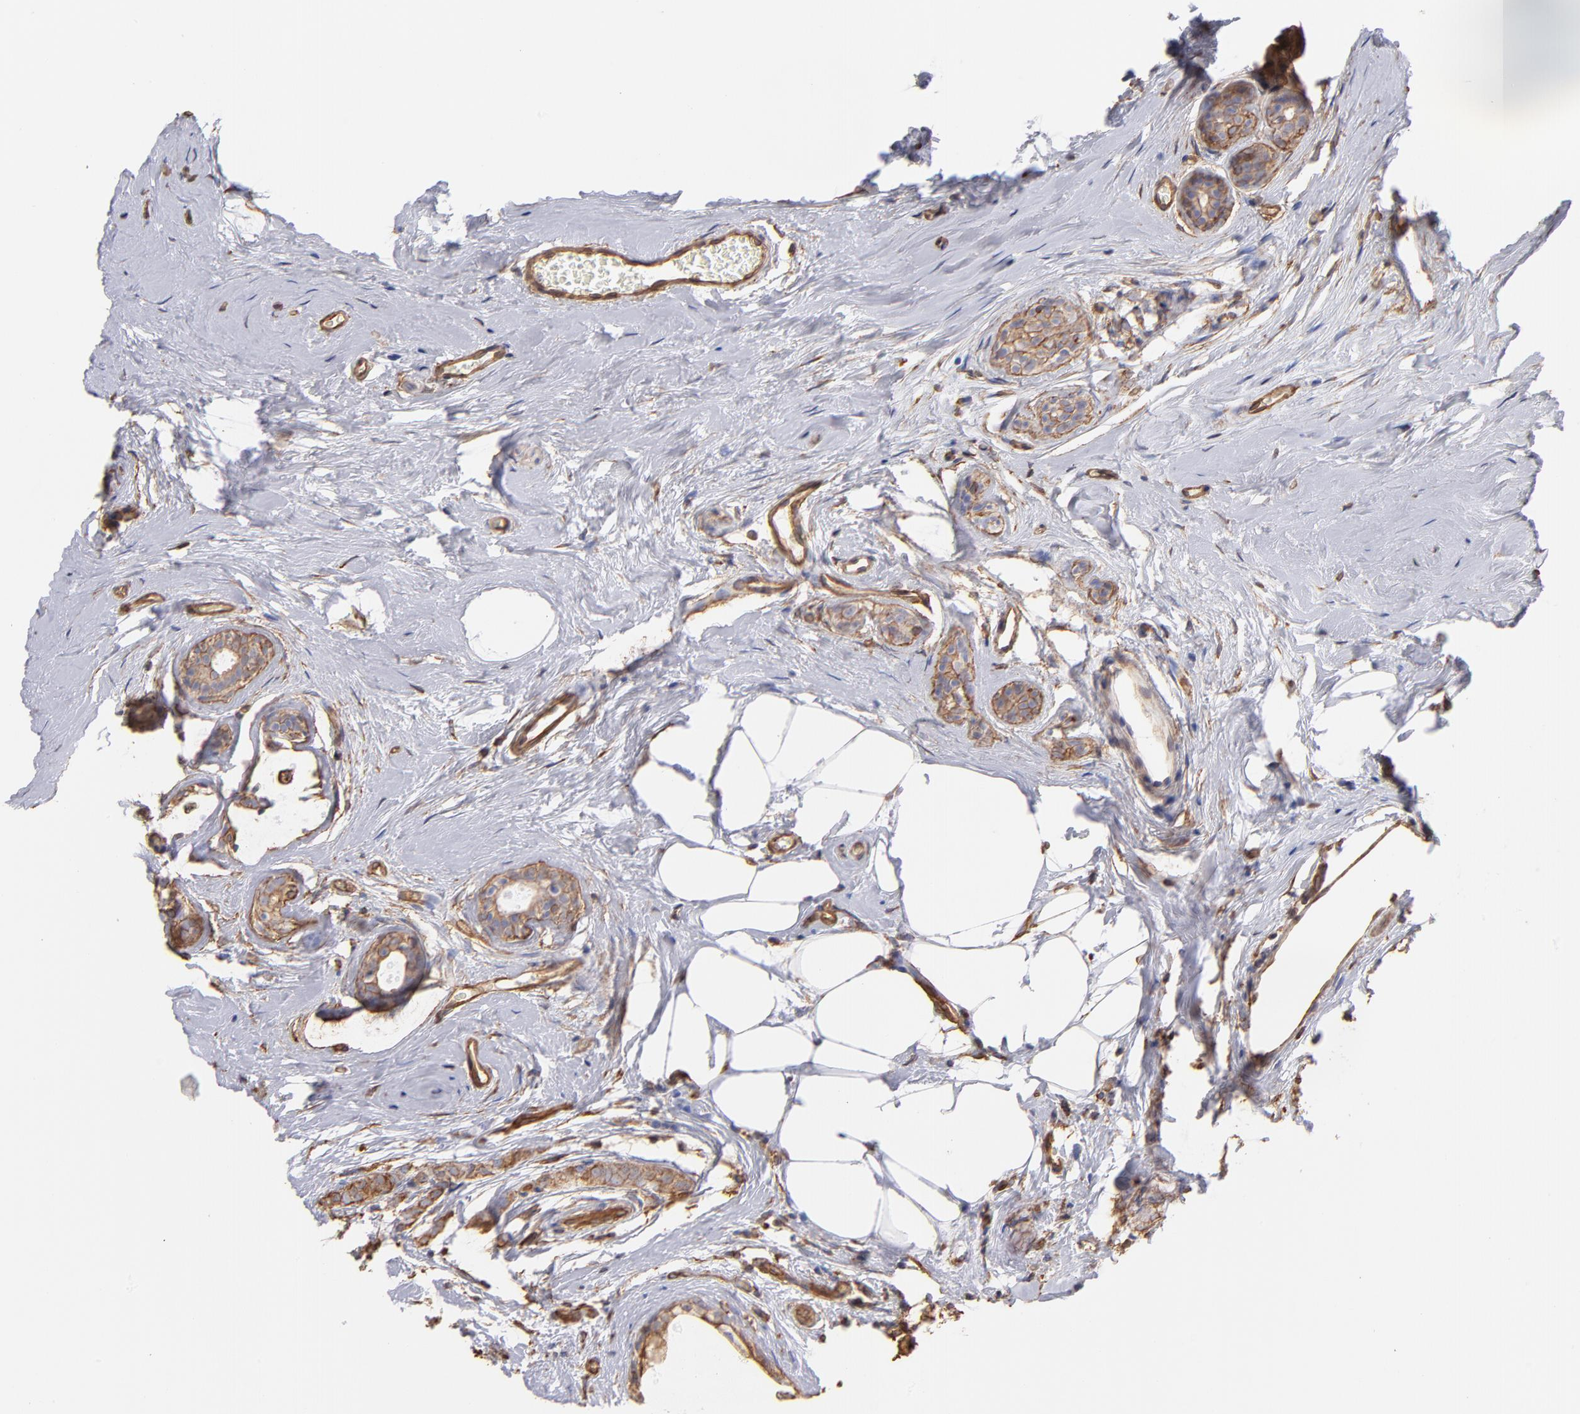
{"staining": {"intensity": "moderate", "quantity": ">75%", "location": "cytoplasmic/membranous"}, "tissue": "breast cancer", "cell_type": "Tumor cells", "image_type": "cancer", "snomed": [{"axis": "morphology", "description": "Lobular carcinoma"}, {"axis": "topography", "description": "Breast"}], "caption": "Moderate cytoplasmic/membranous positivity is appreciated in approximately >75% of tumor cells in breast cancer.", "gene": "PLEC", "patient": {"sex": "female", "age": 60}}